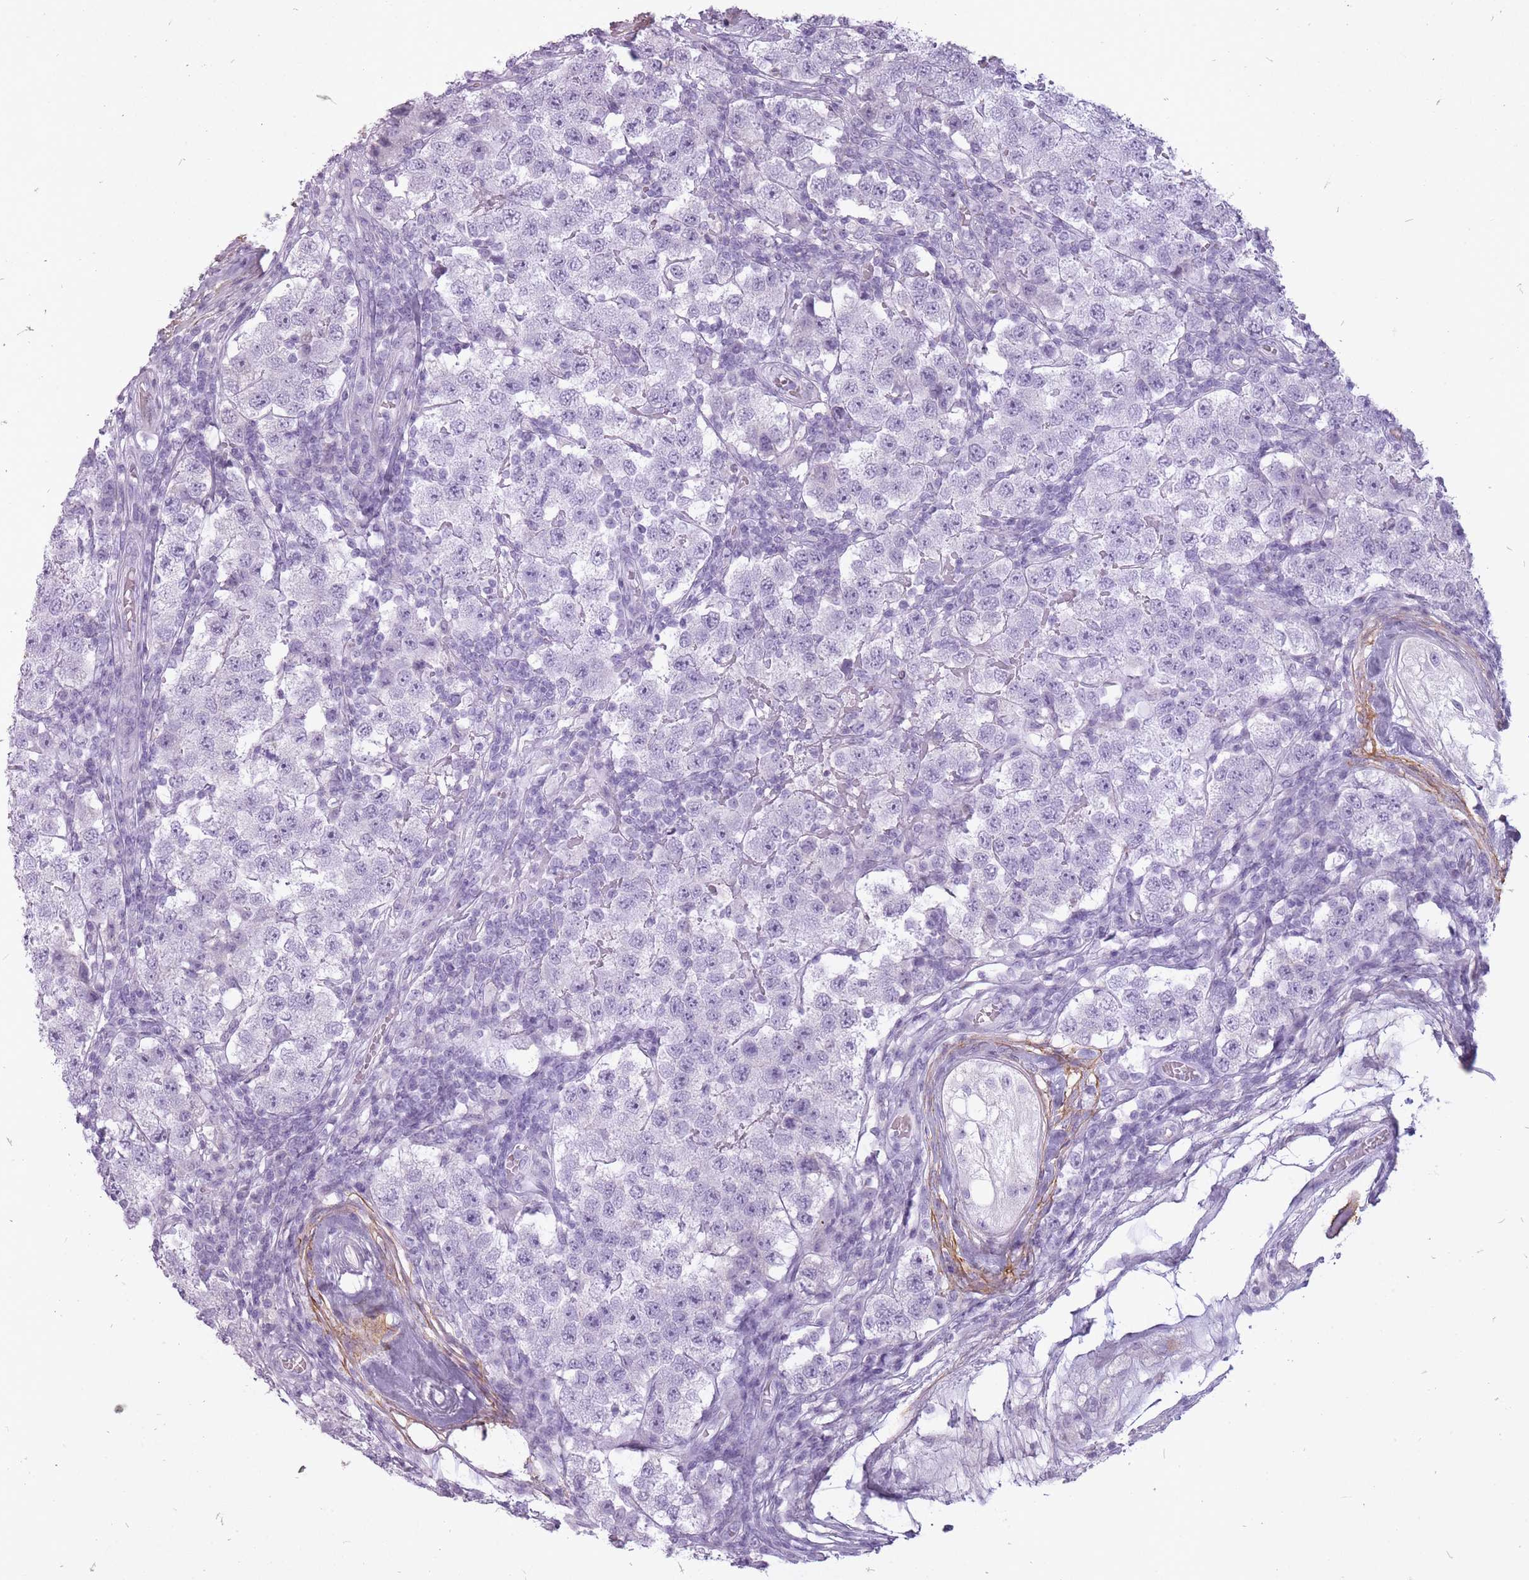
{"staining": {"intensity": "negative", "quantity": "none", "location": "none"}, "tissue": "testis cancer", "cell_type": "Tumor cells", "image_type": "cancer", "snomed": [{"axis": "morphology", "description": "Seminoma, NOS"}, {"axis": "topography", "description": "Testis"}], "caption": "Tumor cells show no significant protein positivity in testis seminoma. Nuclei are stained in blue.", "gene": "RFX4", "patient": {"sex": "male", "age": 34}}